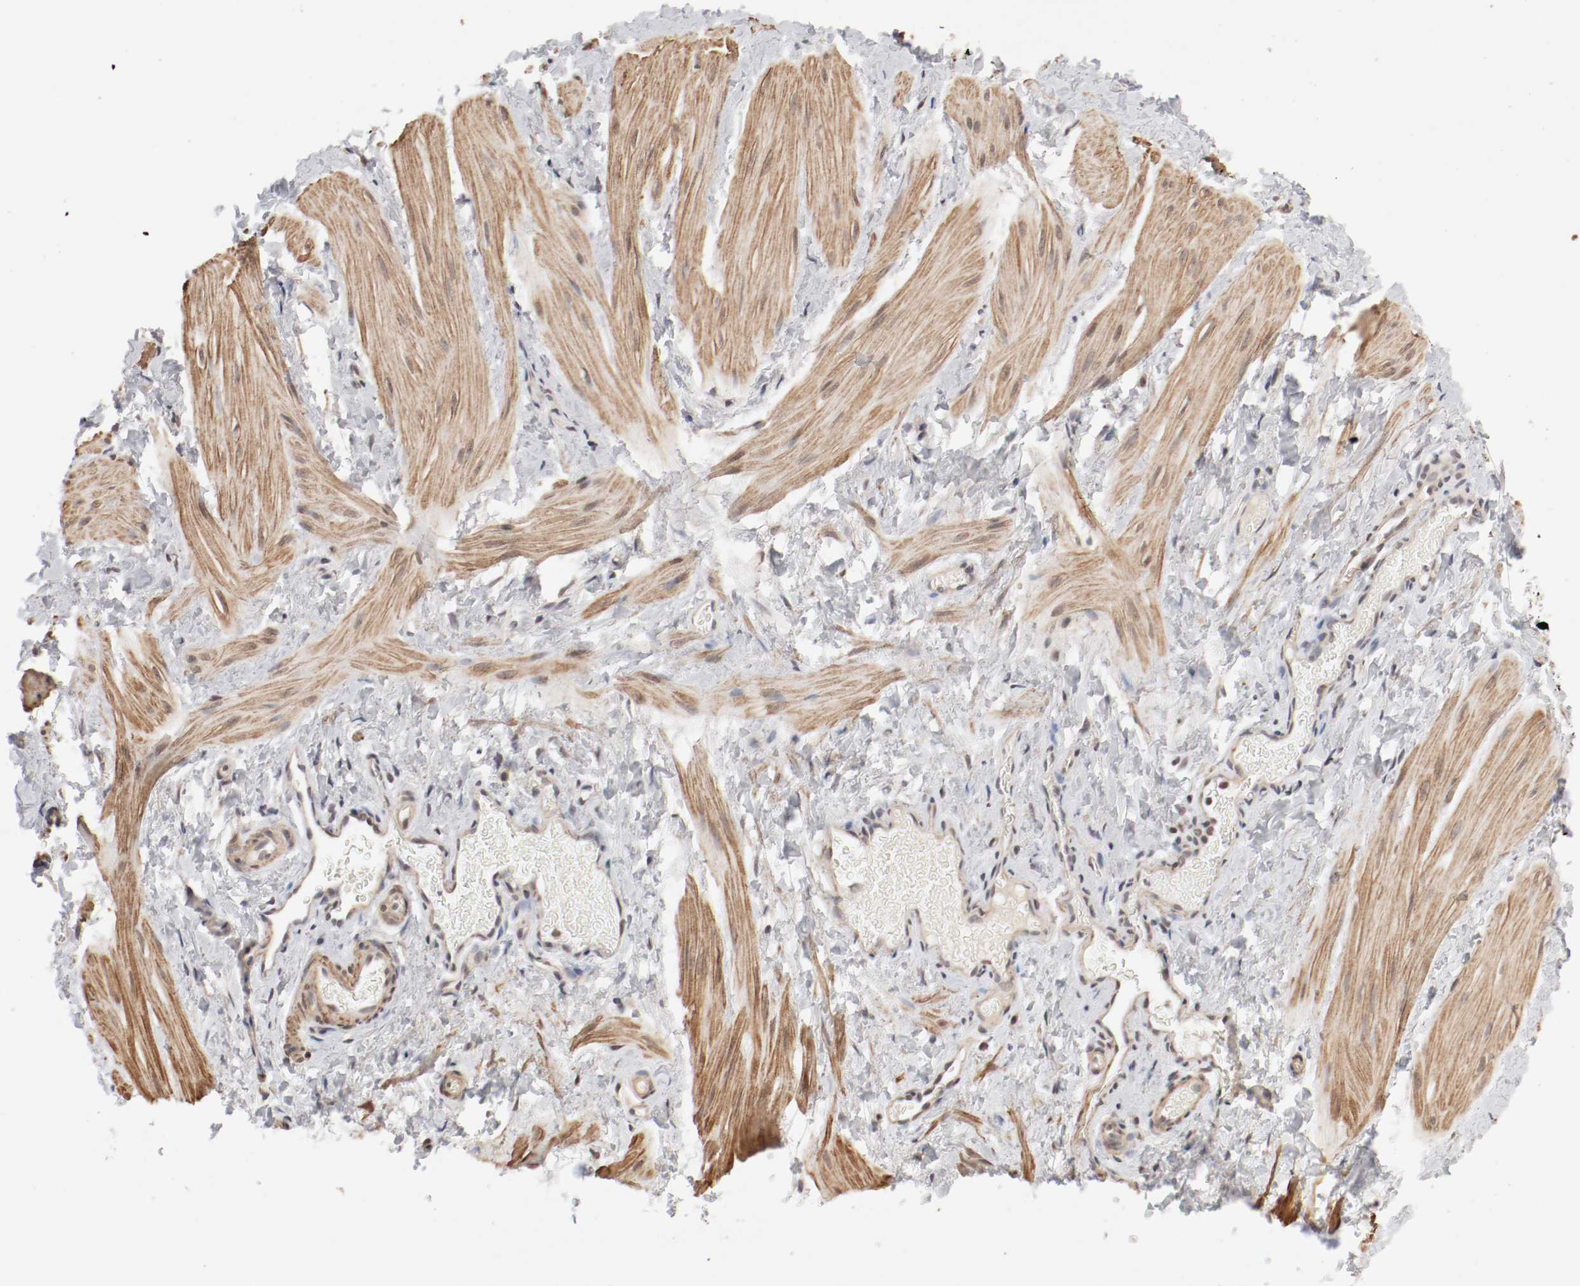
{"staining": {"intensity": "moderate", "quantity": ">75%", "location": "cytoplasmic/membranous"}, "tissue": "smooth muscle", "cell_type": "Smooth muscle cells", "image_type": "normal", "snomed": [{"axis": "morphology", "description": "Normal tissue, NOS"}, {"axis": "topography", "description": "Smooth muscle"}], "caption": "A micrograph of human smooth muscle stained for a protein exhibits moderate cytoplasmic/membranous brown staining in smooth muscle cells. The staining was performed using DAB (3,3'-diaminobenzidine) to visualize the protein expression in brown, while the nuclei were stained in blue with hematoxylin (Magnification: 20x).", "gene": "CSNK2B", "patient": {"sex": "male", "age": 16}}